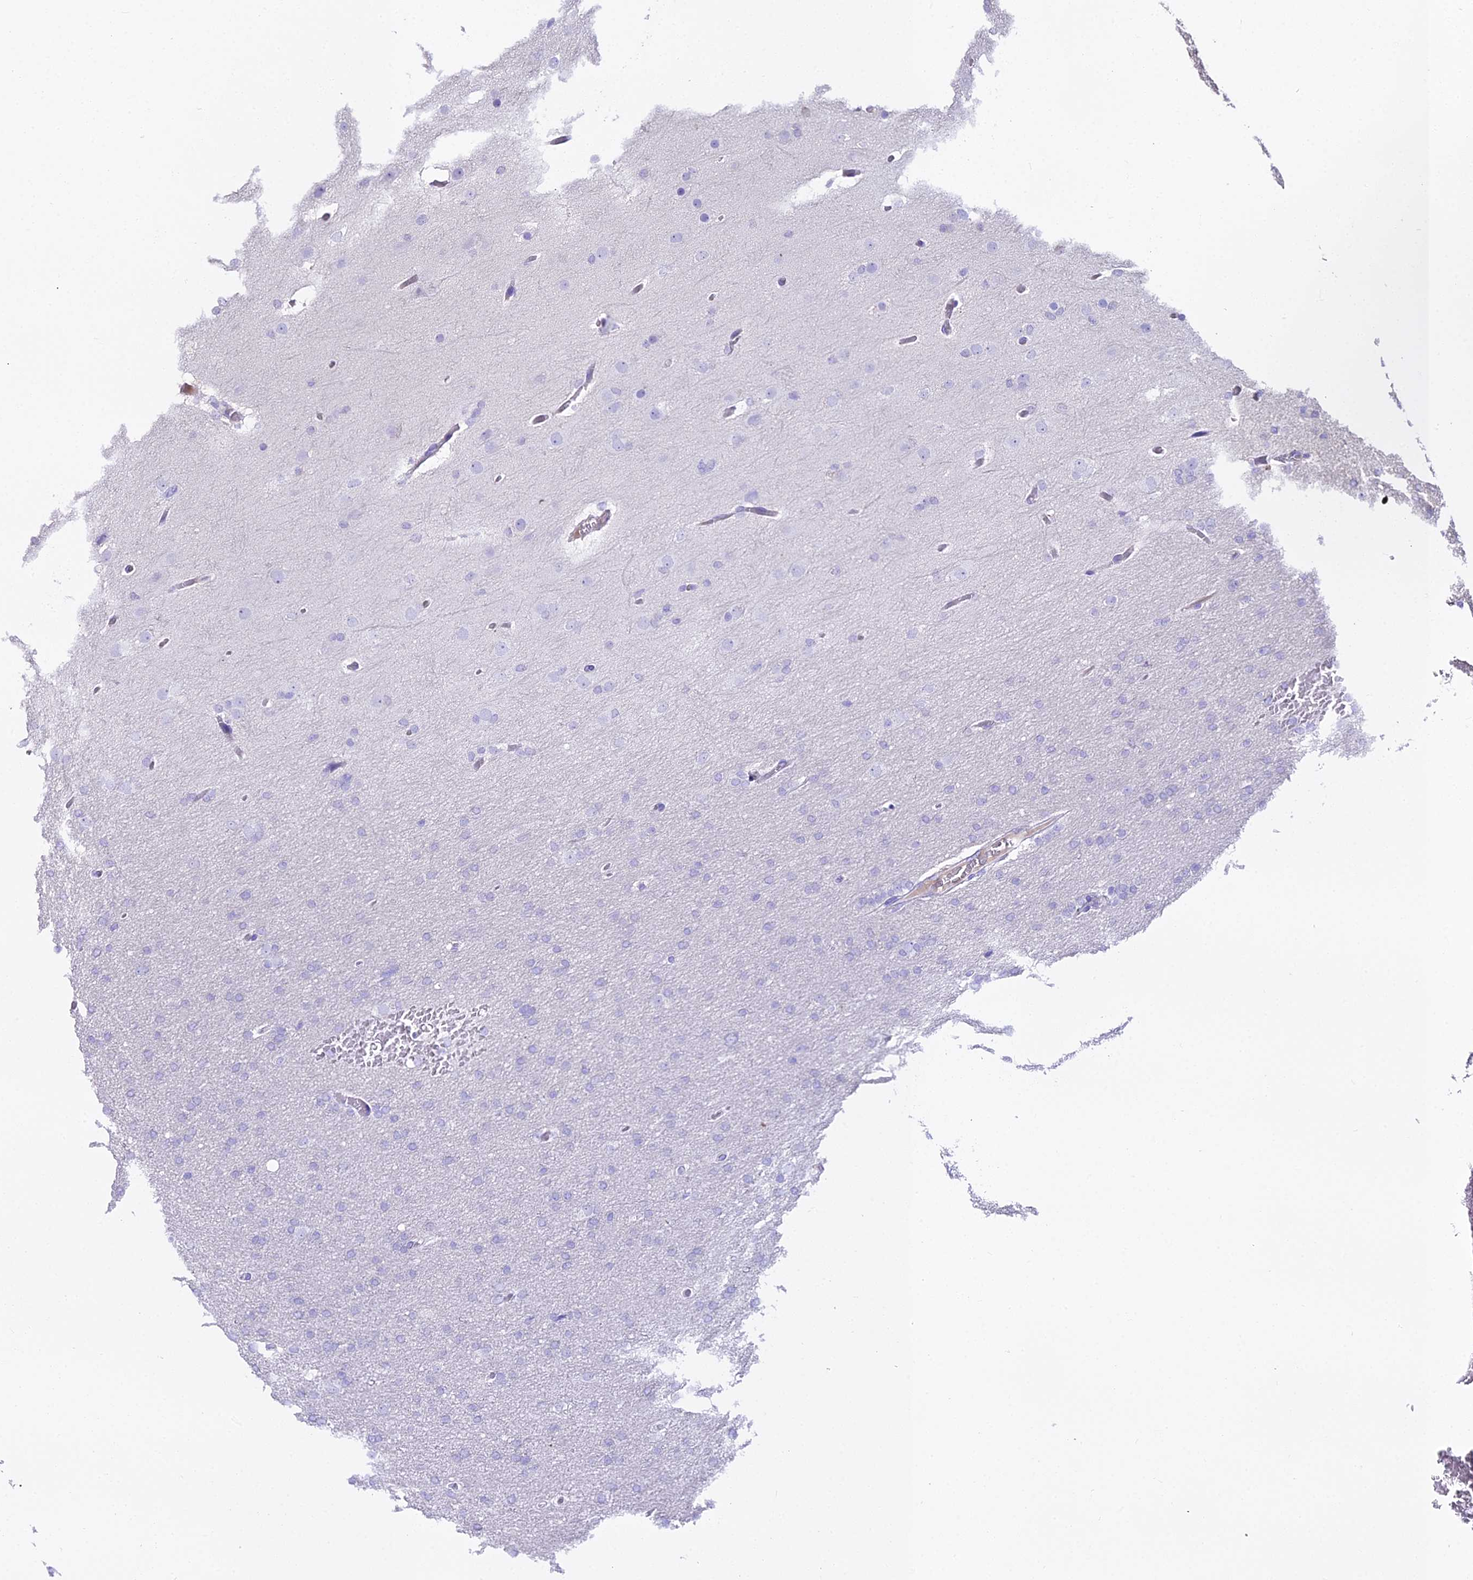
{"staining": {"intensity": "negative", "quantity": "none", "location": "none"}, "tissue": "glioma", "cell_type": "Tumor cells", "image_type": "cancer", "snomed": [{"axis": "morphology", "description": "Glioma, malignant, High grade"}, {"axis": "topography", "description": "Cerebral cortex"}], "caption": "Image shows no significant protein positivity in tumor cells of glioma.", "gene": "GLYAT", "patient": {"sex": "female", "age": 36}}